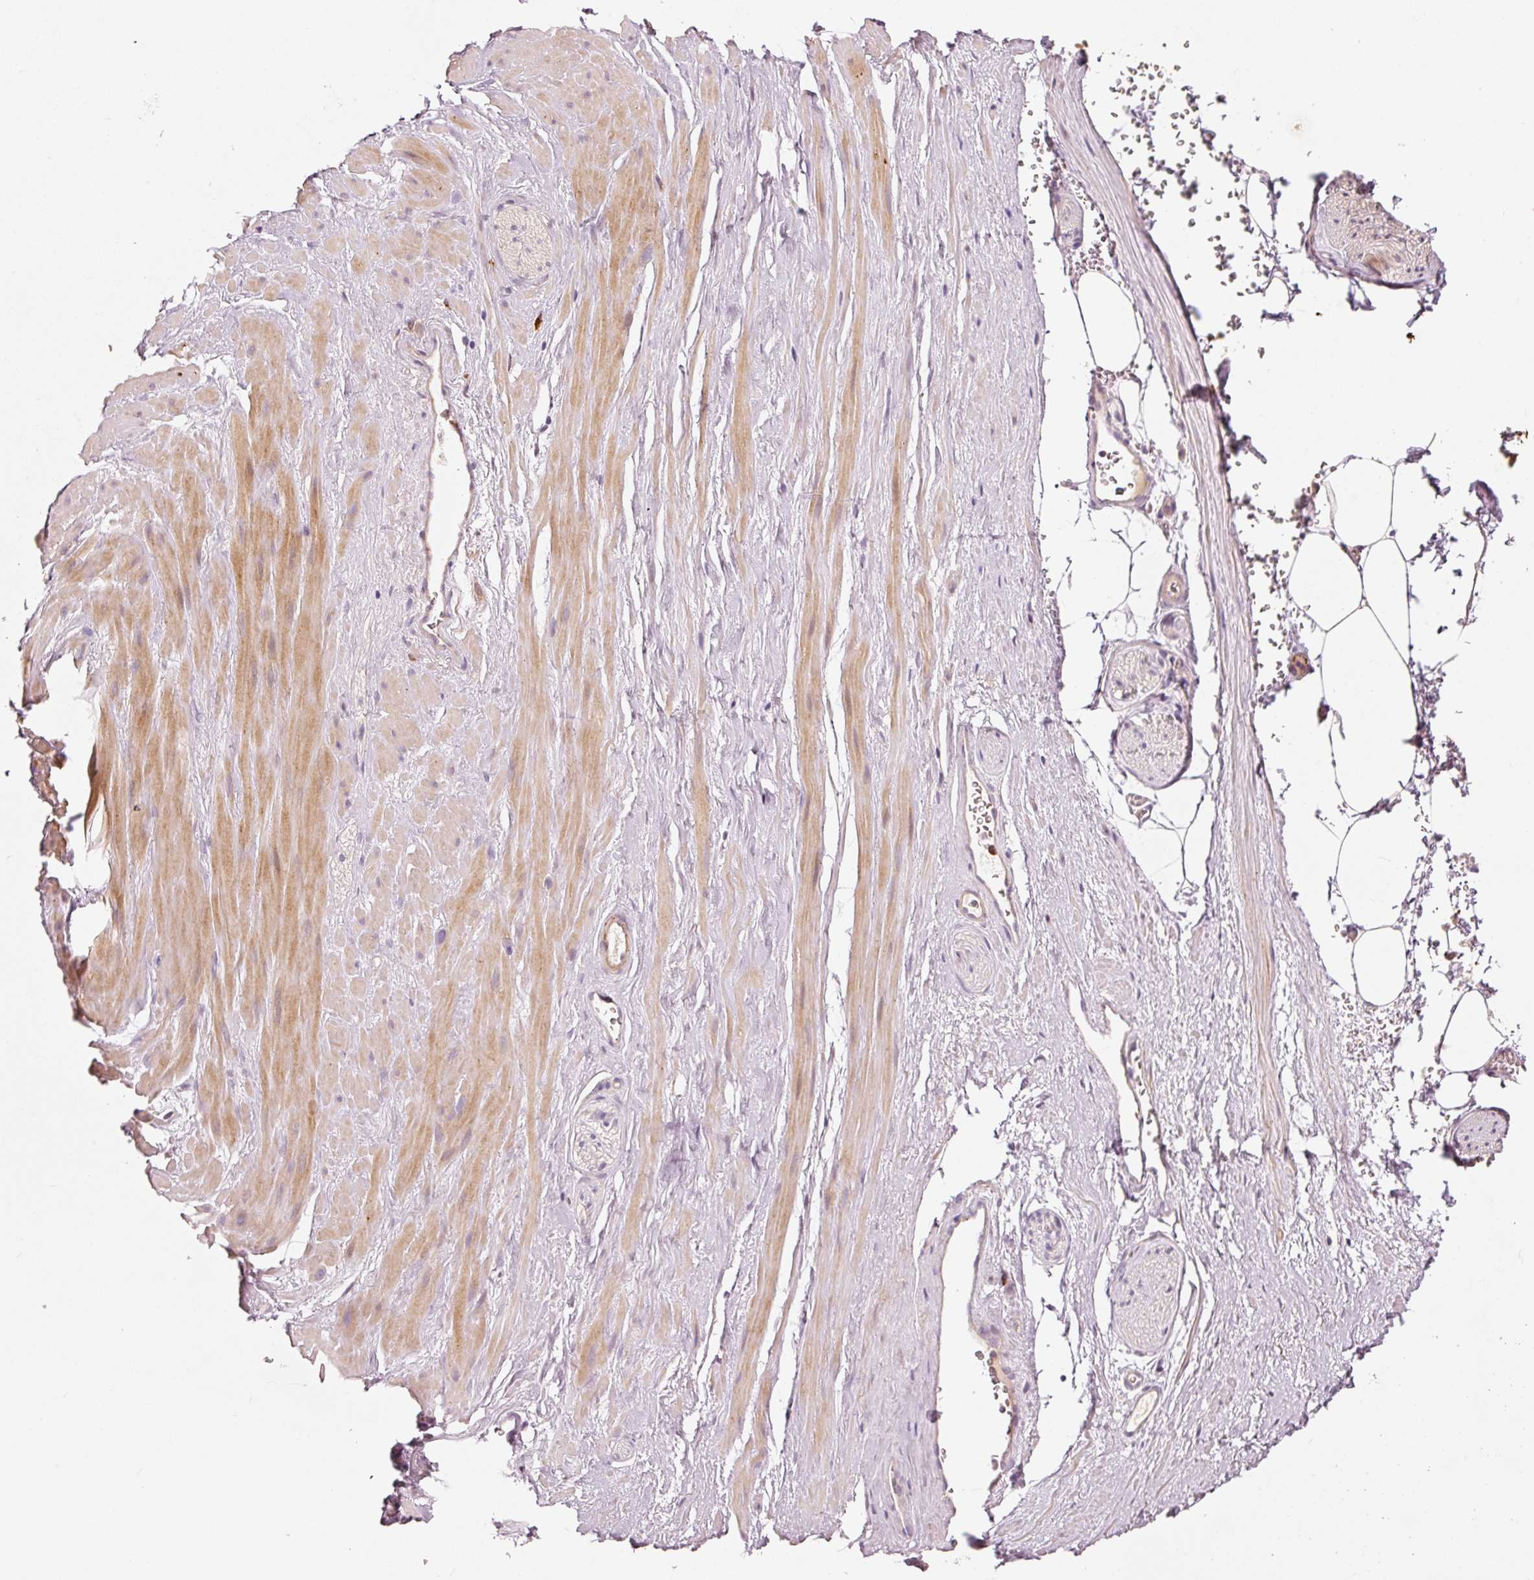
{"staining": {"intensity": "negative", "quantity": "none", "location": "none"}, "tissue": "adipose tissue", "cell_type": "Adipocytes", "image_type": "normal", "snomed": [{"axis": "morphology", "description": "Normal tissue, NOS"}, {"axis": "topography", "description": "Prostate"}, {"axis": "topography", "description": "Peripheral nerve tissue"}], "caption": "Adipocytes show no significant expression in unremarkable adipose tissue. (Brightfield microscopy of DAB IHC at high magnification).", "gene": "KLHL21", "patient": {"sex": "male", "age": 61}}